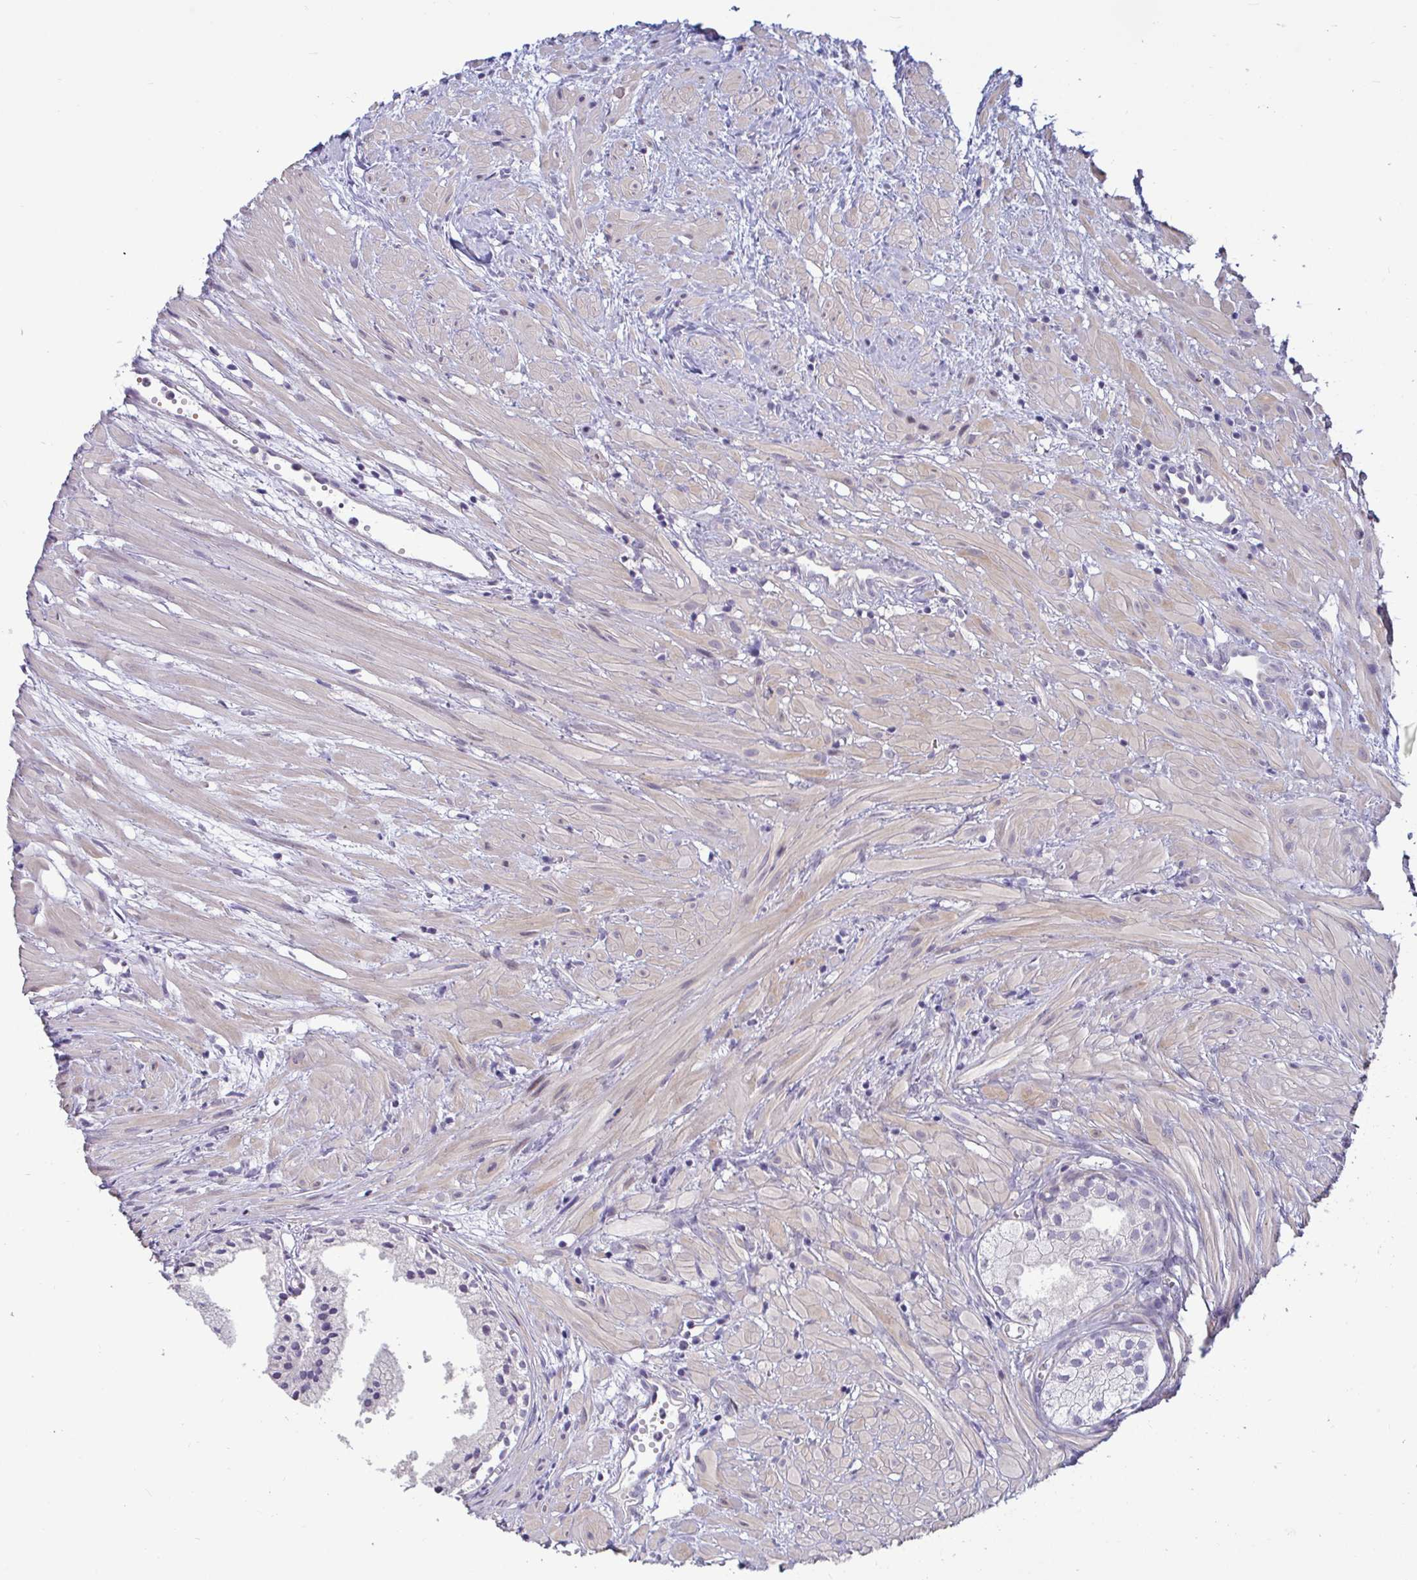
{"staining": {"intensity": "negative", "quantity": "none", "location": "none"}, "tissue": "prostate cancer", "cell_type": "Tumor cells", "image_type": "cancer", "snomed": [{"axis": "morphology", "description": "Adenocarcinoma, High grade"}, {"axis": "topography", "description": "Prostate"}], "caption": "Tumor cells show no significant protein expression in prostate high-grade adenocarcinoma. The staining was performed using DAB (3,3'-diaminobenzidine) to visualize the protein expression in brown, while the nuclei were stained in blue with hematoxylin (Magnification: 20x).", "gene": "GSTM1", "patient": {"sex": "male", "age": 58}}